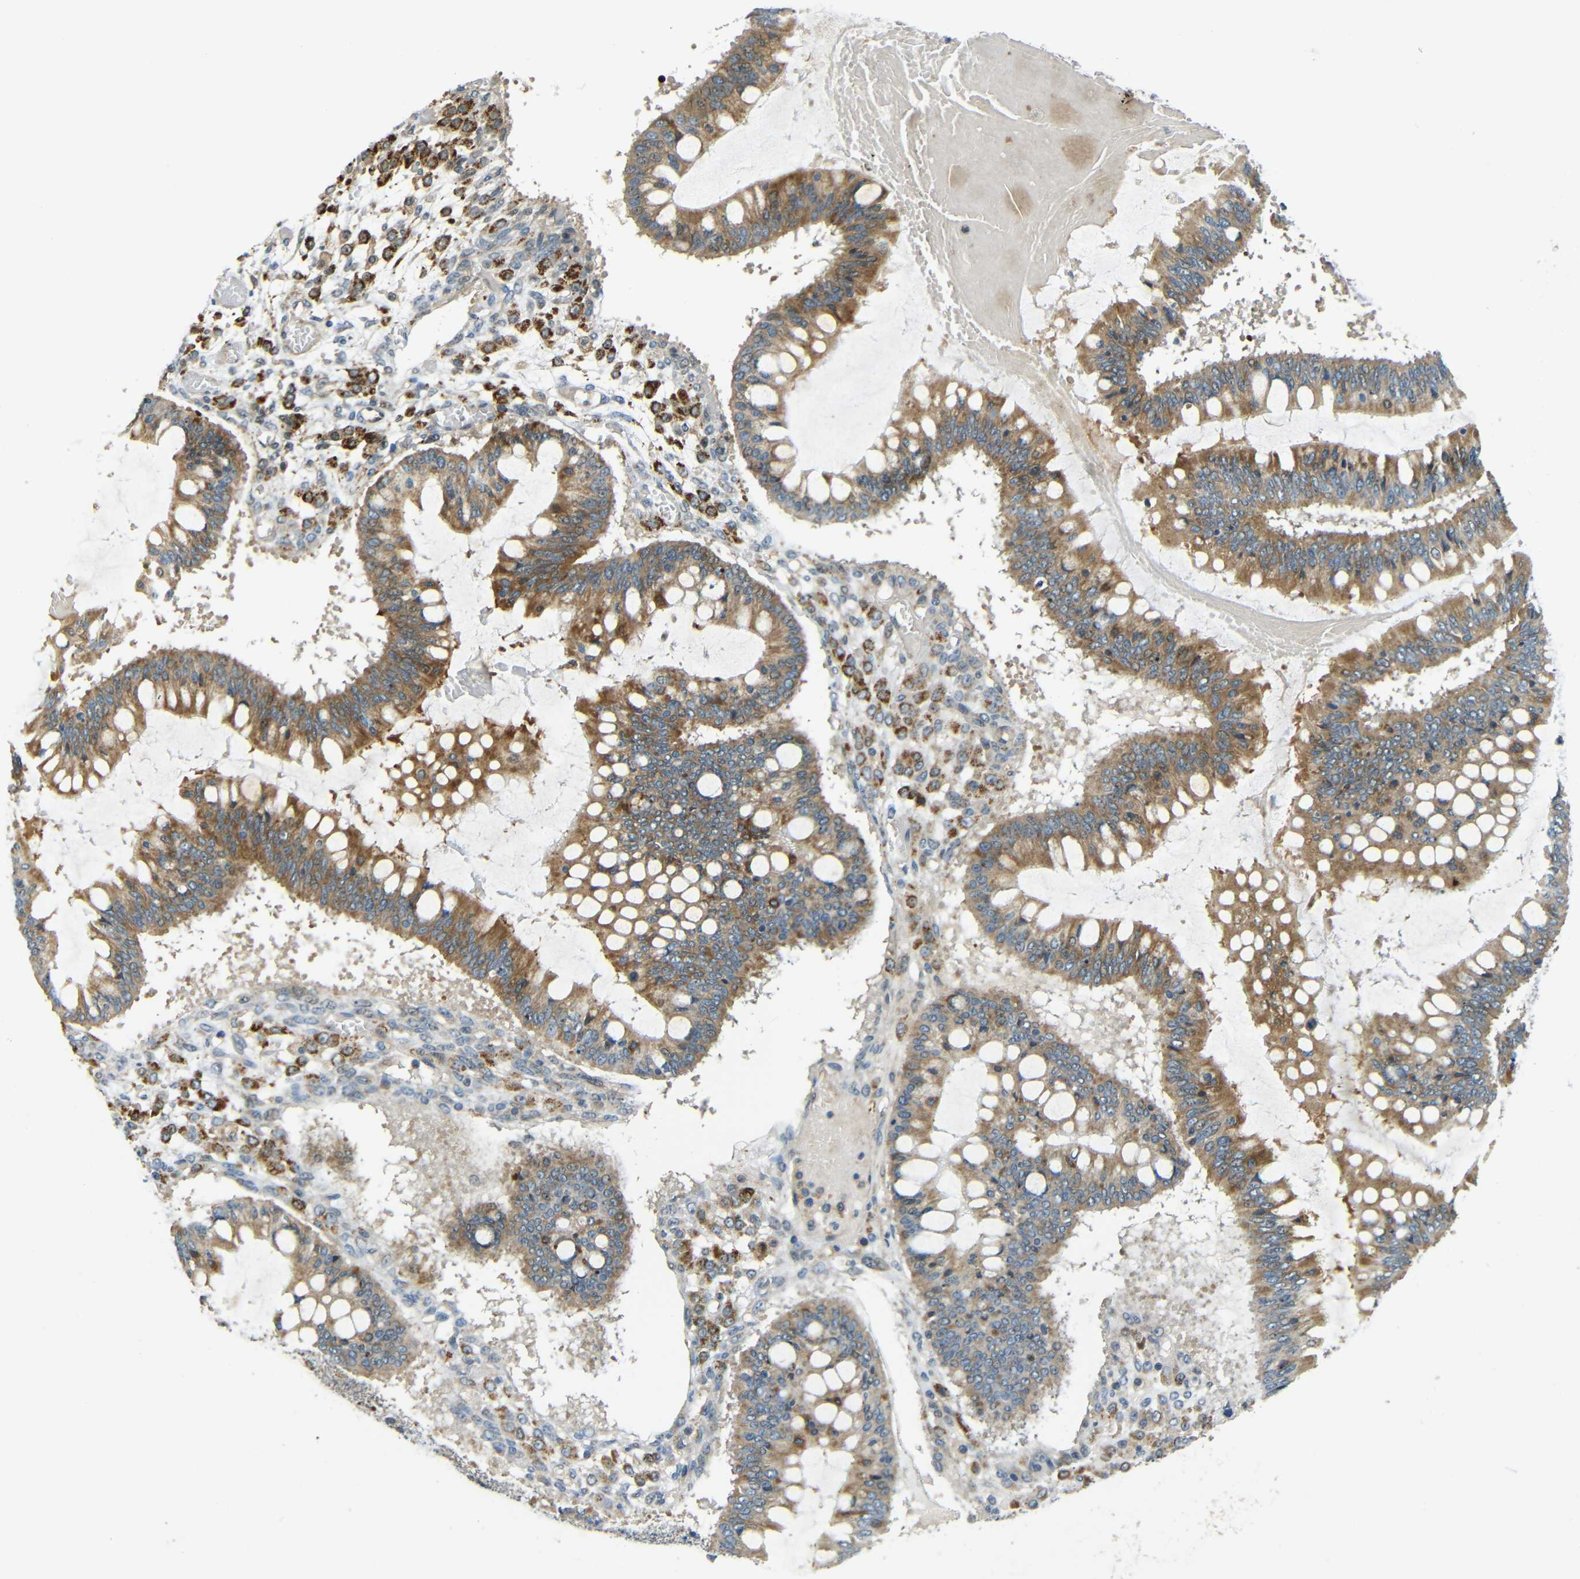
{"staining": {"intensity": "moderate", "quantity": ">75%", "location": "cytoplasmic/membranous"}, "tissue": "ovarian cancer", "cell_type": "Tumor cells", "image_type": "cancer", "snomed": [{"axis": "morphology", "description": "Cystadenocarcinoma, mucinous, NOS"}, {"axis": "topography", "description": "Ovary"}], "caption": "Brown immunohistochemical staining in human mucinous cystadenocarcinoma (ovarian) shows moderate cytoplasmic/membranous expression in about >75% of tumor cells.", "gene": "FNDC3A", "patient": {"sex": "female", "age": 73}}